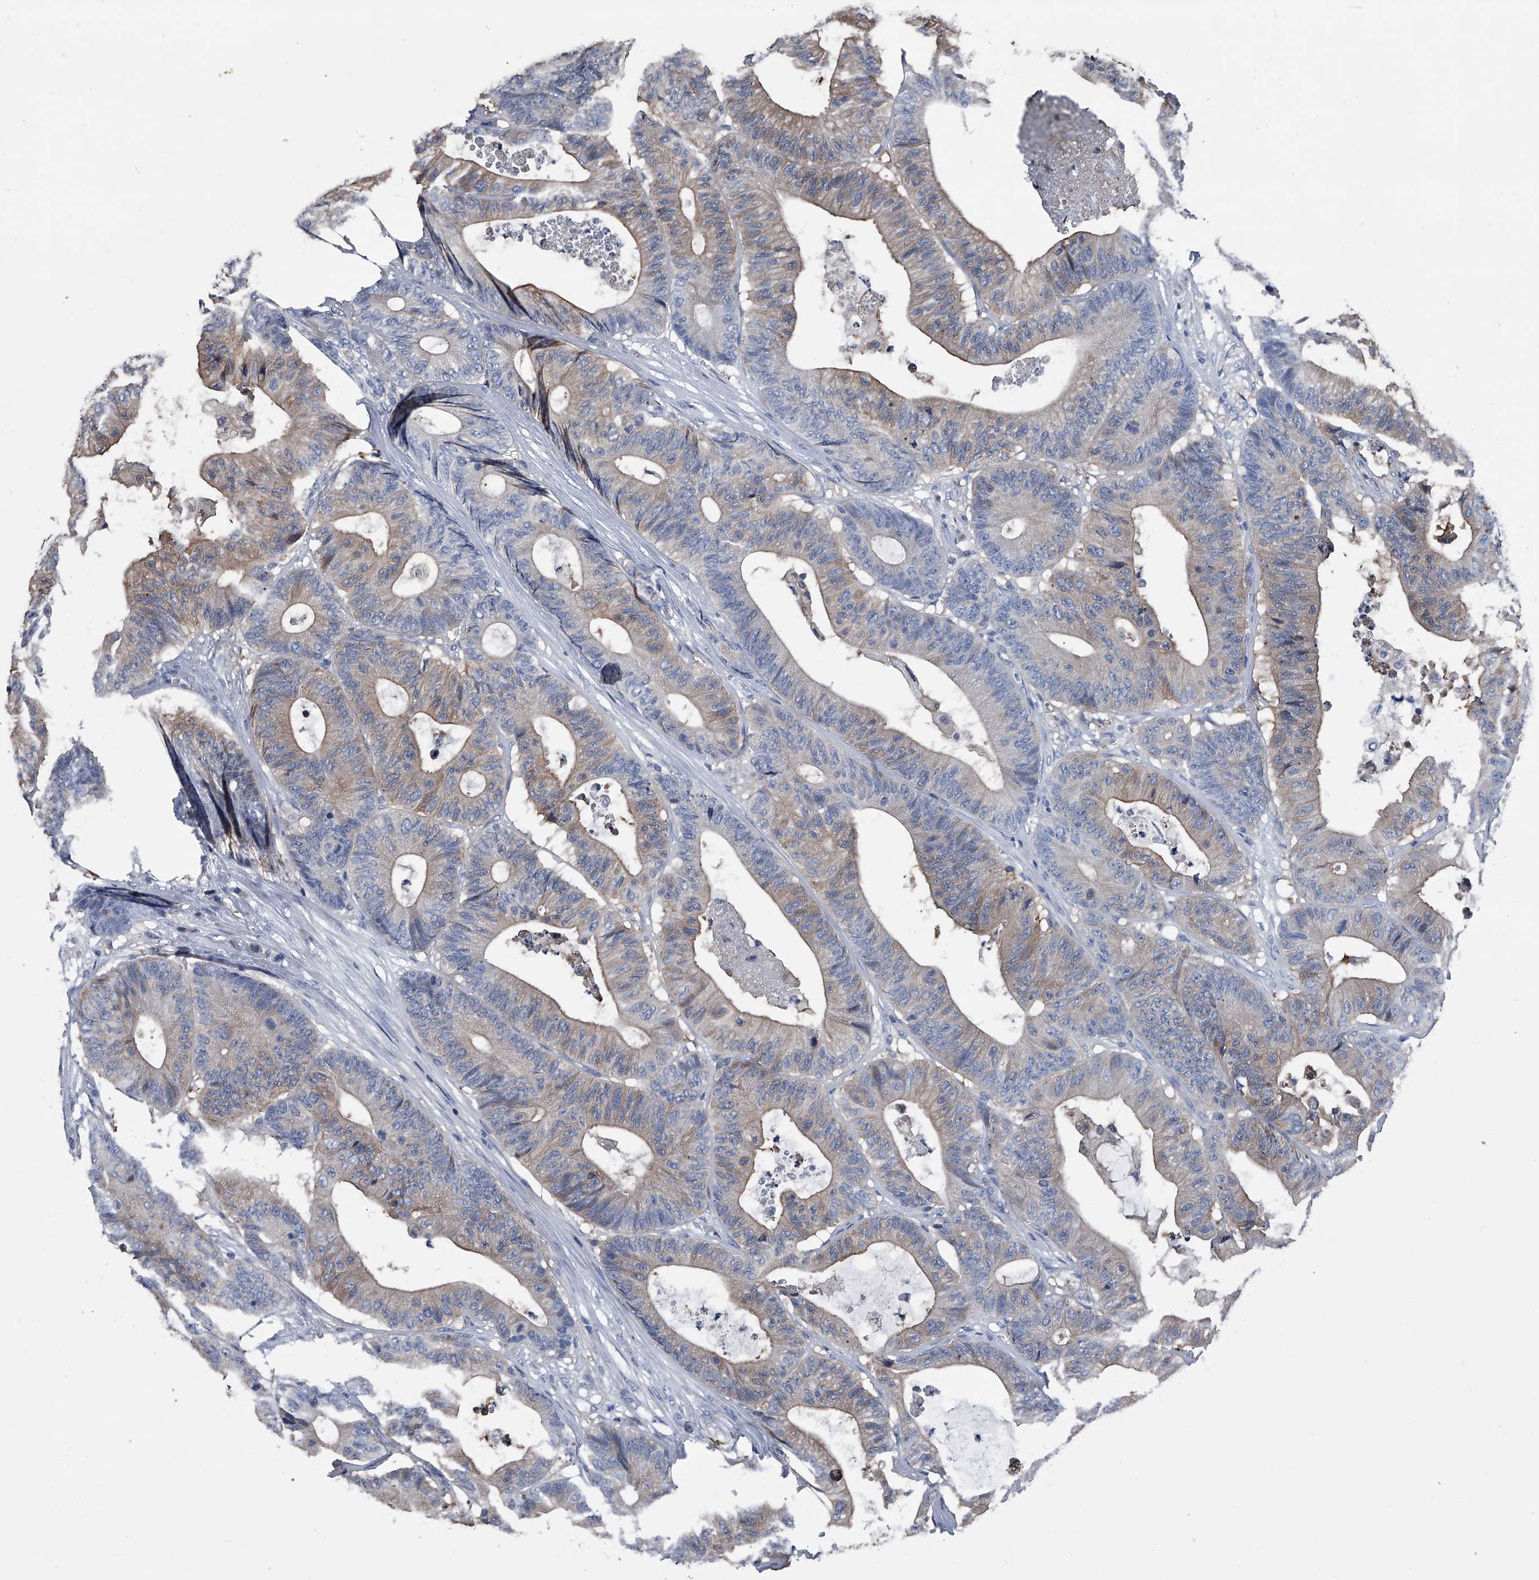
{"staining": {"intensity": "weak", "quantity": "25%-75%", "location": "cytoplasmic/membranous"}, "tissue": "colorectal cancer", "cell_type": "Tumor cells", "image_type": "cancer", "snomed": [{"axis": "morphology", "description": "Adenocarcinoma, NOS"}, {"axis": "topography", "description": "Colon"}], "caption": "High-magnification brightfield microscopy of adenocarcinoma (colorectal) stained with DAB (brown) and counterstained with hematoxylin (blue). tumor cells exhibit weak cytoplasmic/membranous expression is present in about25%-75% of cells.", "gene": "KIF13A", "patient": {"sex": "female", "age": 84}}